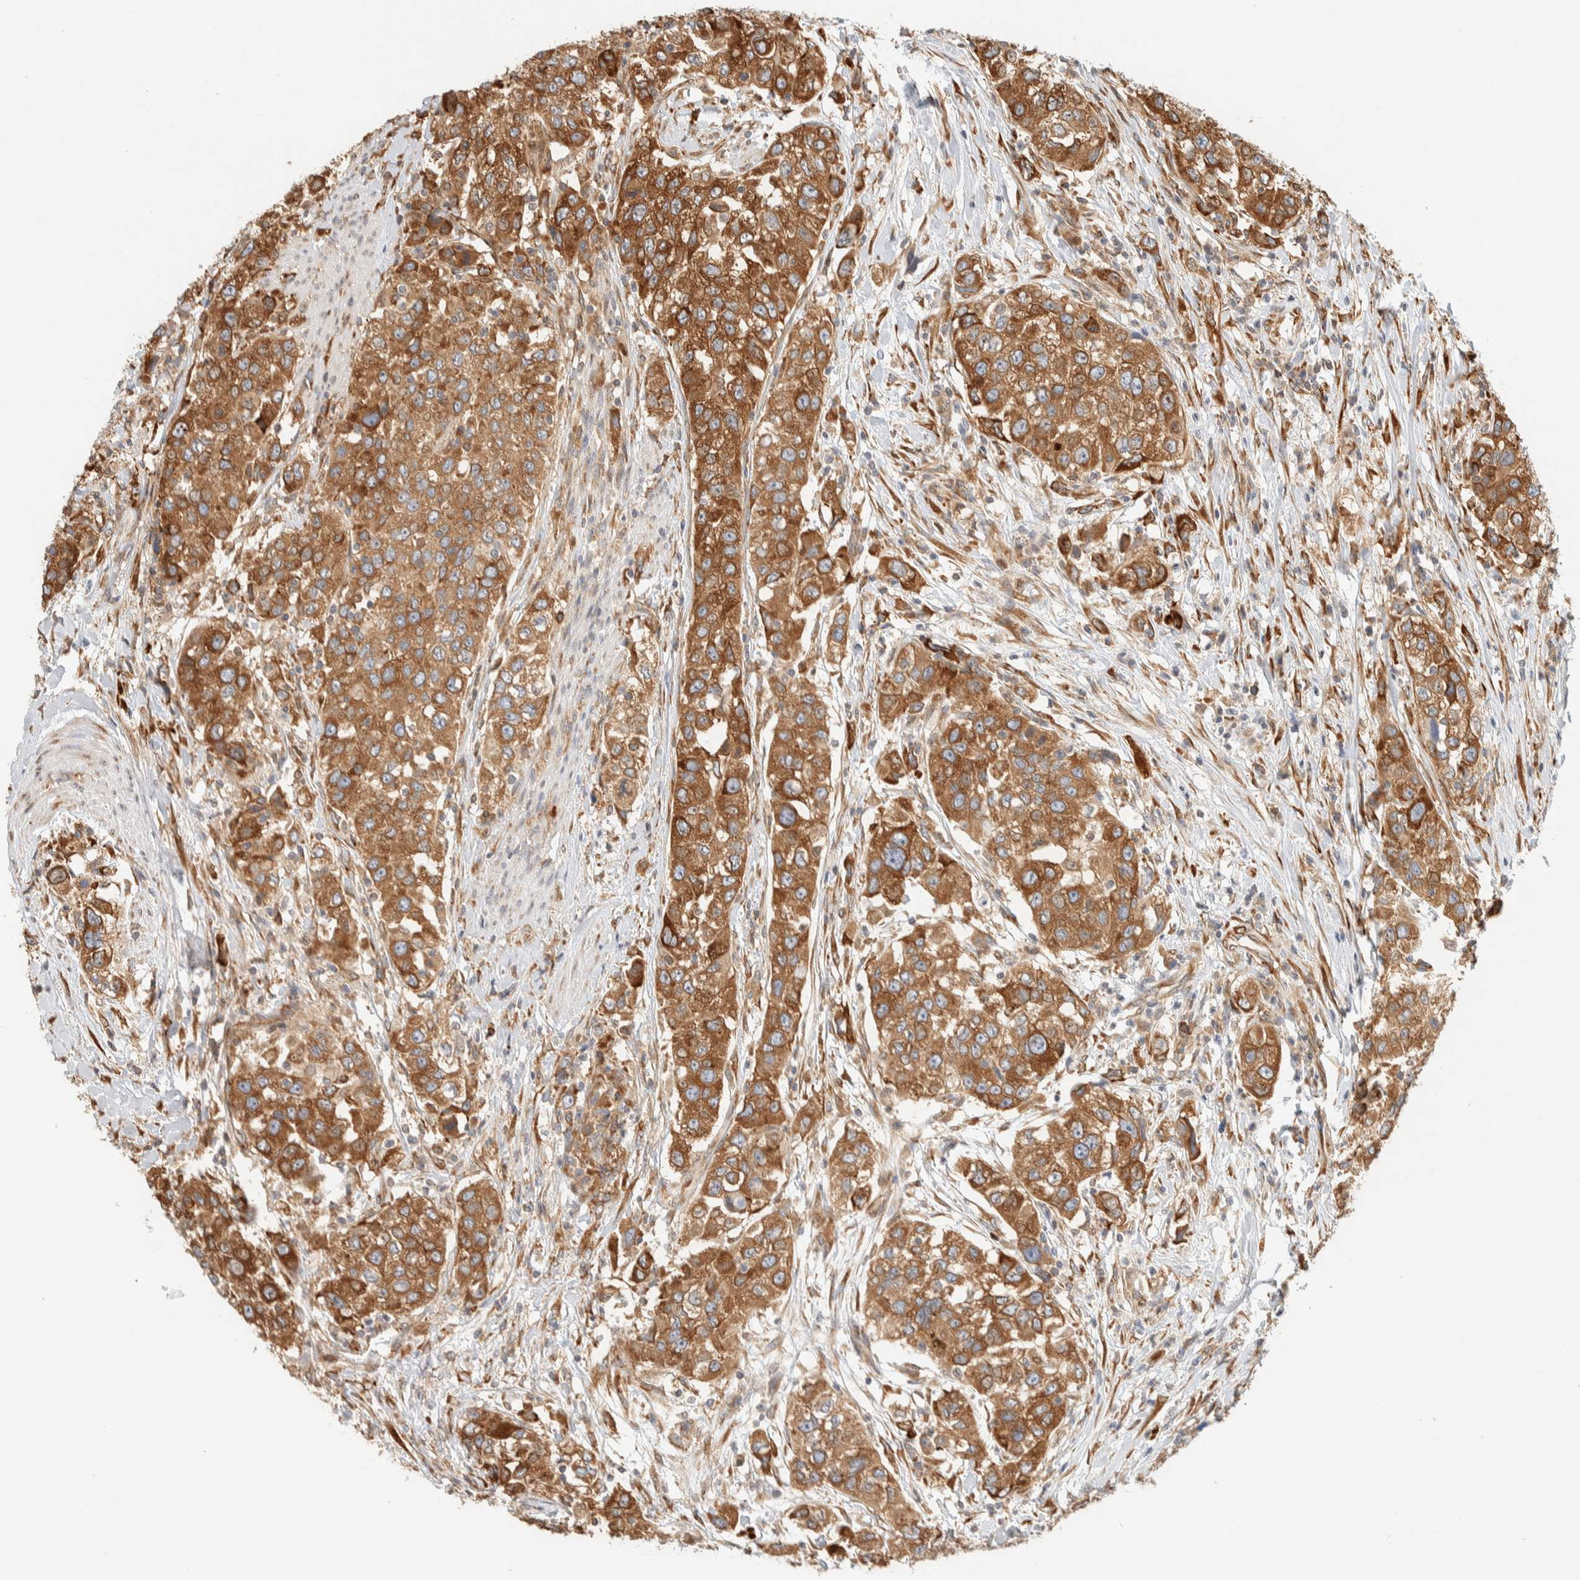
{"staining": {"intensity": "moderate", "quantity": ">75%", "location": "cytoplasmic/membranous"}, "tissue": "urothelial cancer", "cell_type": "Tumor cells", "image_type": "cancer", "snomed": [{"axis": "morphology", "description": "Urothelial carcinoma, High grade"}, {"axis": "topography", "description": "Urinary bladder"}], "caption": "Protein staining demonstrates moderate cytoplasmic/membranous expression in about >75% of tumor cells in urothelial carcinoma (high-grade).", "gene": "LLGL2", "patient": {"sex": "female", "age": 80}}